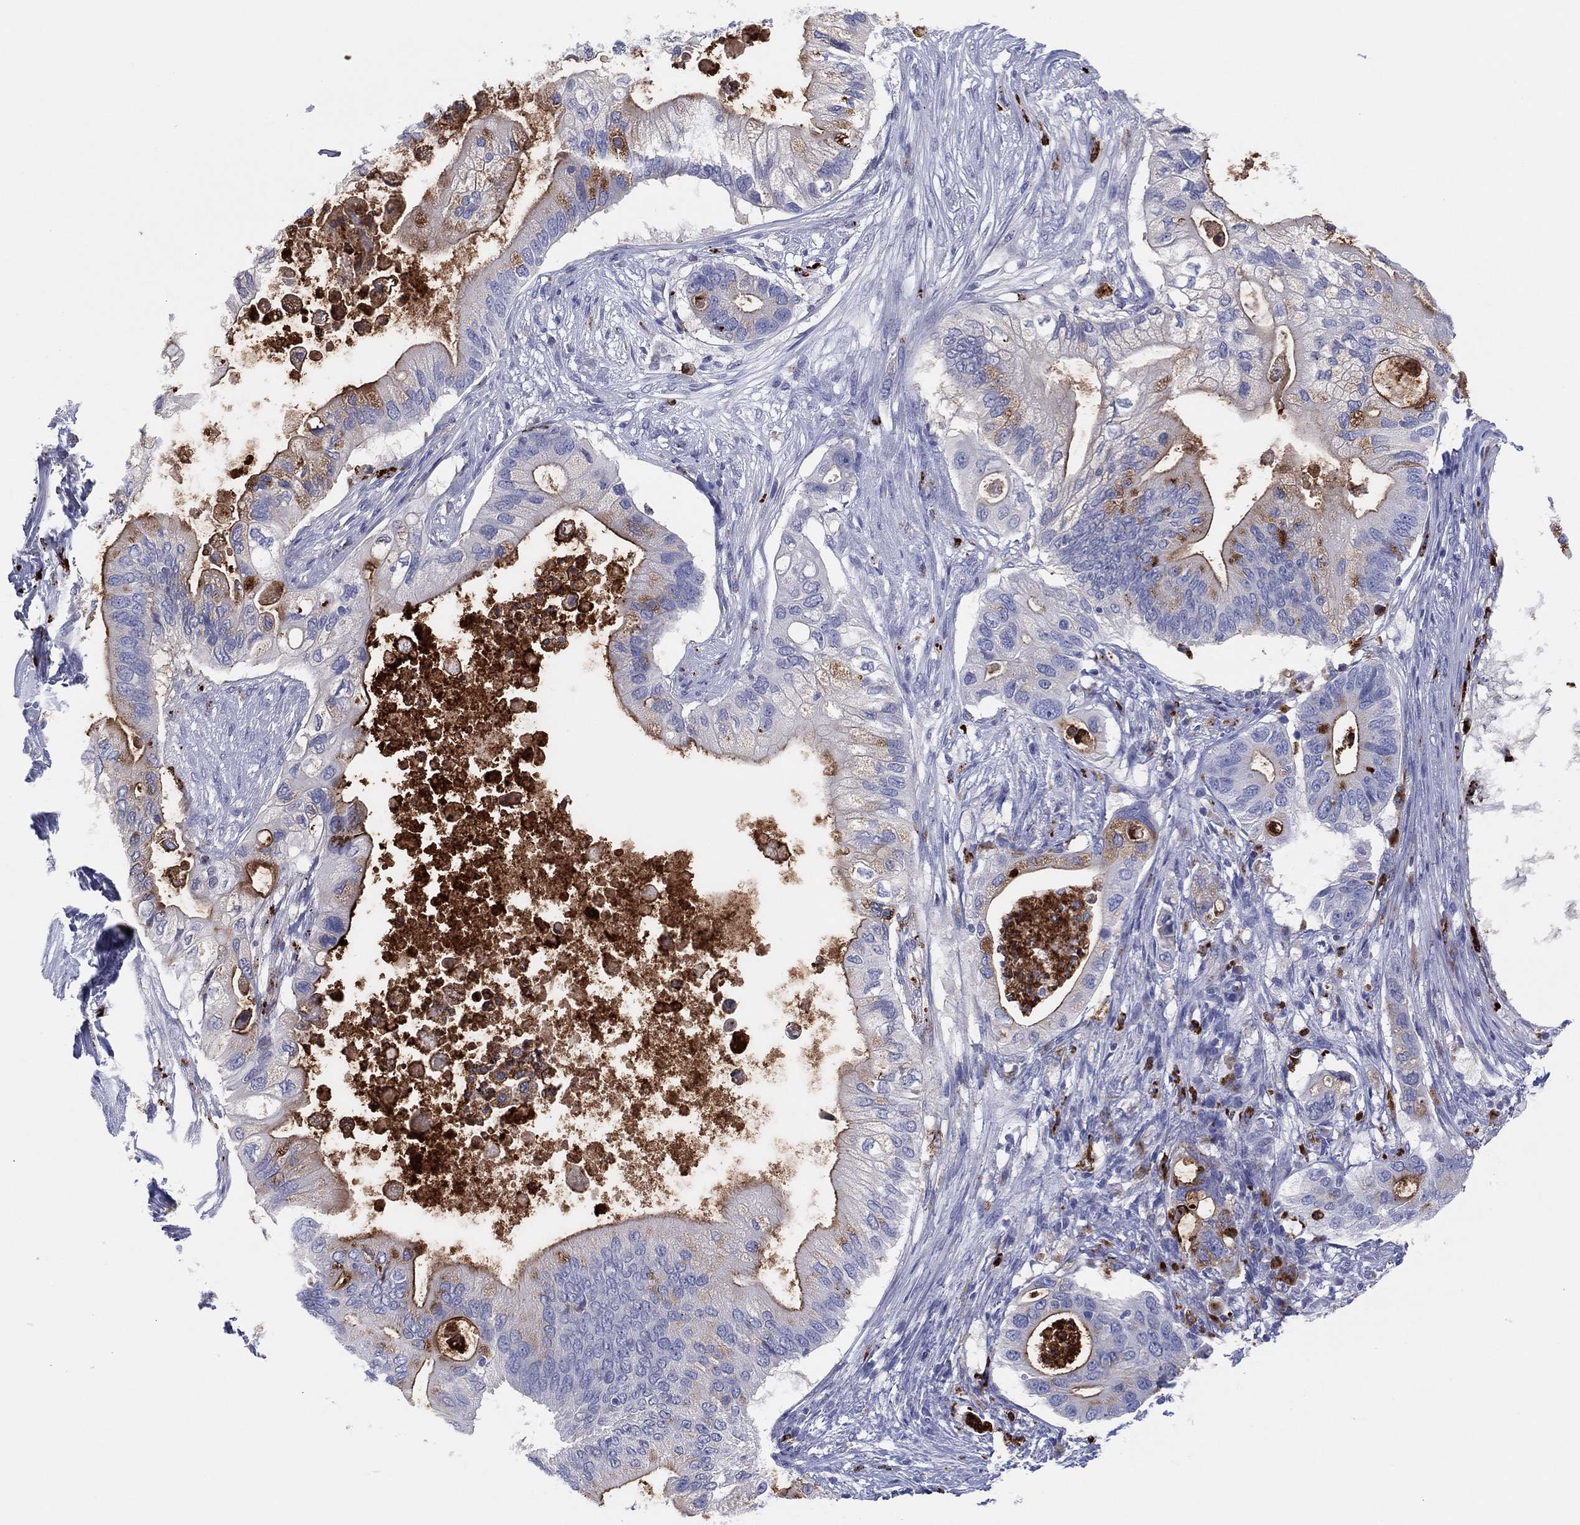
{"staining": {"intensity": "moderate", "quantity": "<25%", "location": "cytoplasmic/membranous"}, "tissue": "pancreatic cancer", "cell_type": "Tumor cells", "image_type": "cancer", "snomed": [{"axis": "morphology", "description": "Adenocarcinoma, NOS"}, {"axis": "topography", "description": "Pancreas"}], "caption": "A brown stain labels moderate cytoplasmic/membranous staining of a protein in human adenocarcinoma (pancreatic) tumor cells. (DAB IHC, brown staining for protein, blue staining for nuclei).", "gene": "PLAC8", "patient": {"sex": "female", "age": 72}}